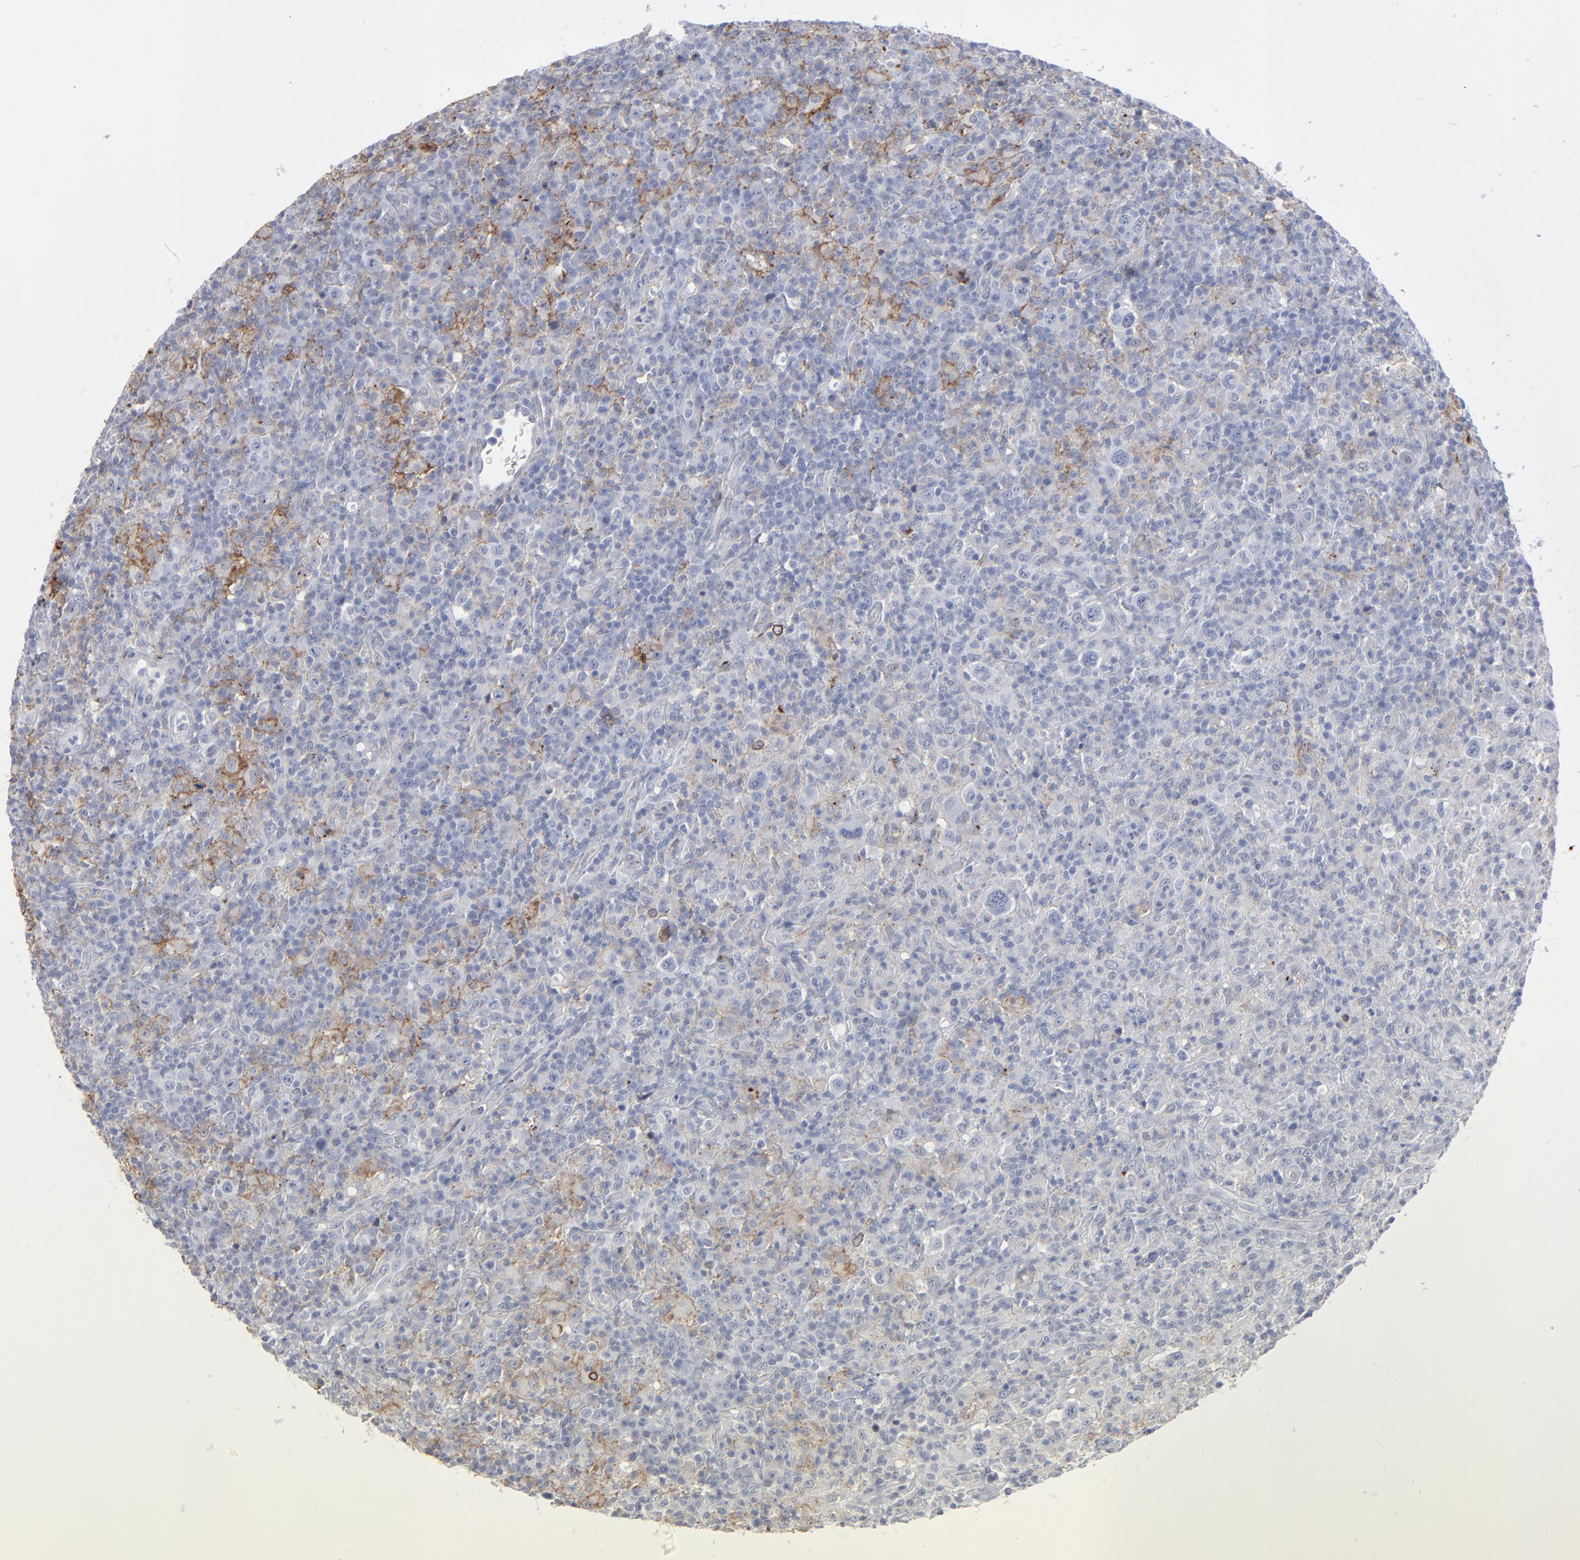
{"staining": {"intensity": "weak", "quantity": "25%-75%", "location": "cytoplasmic/membranous"}, "tissue": "lymphoma", "cell_type": "Tumor cells", "image_type": "cancer", "snomed": [{"axis": "morphology", "description": "Hodgkin's disease, NOS"}, {"axis": "topography", "description": "Lymph node"}], "caption": "This is an image of immunohistochemistry (IHC) staining of lymphoma, which shows weak expression in the cytoplasmic/membranous of tumor cells.", "gene": "ANXA5", "patient": {"sex": "male", "age": 65}}